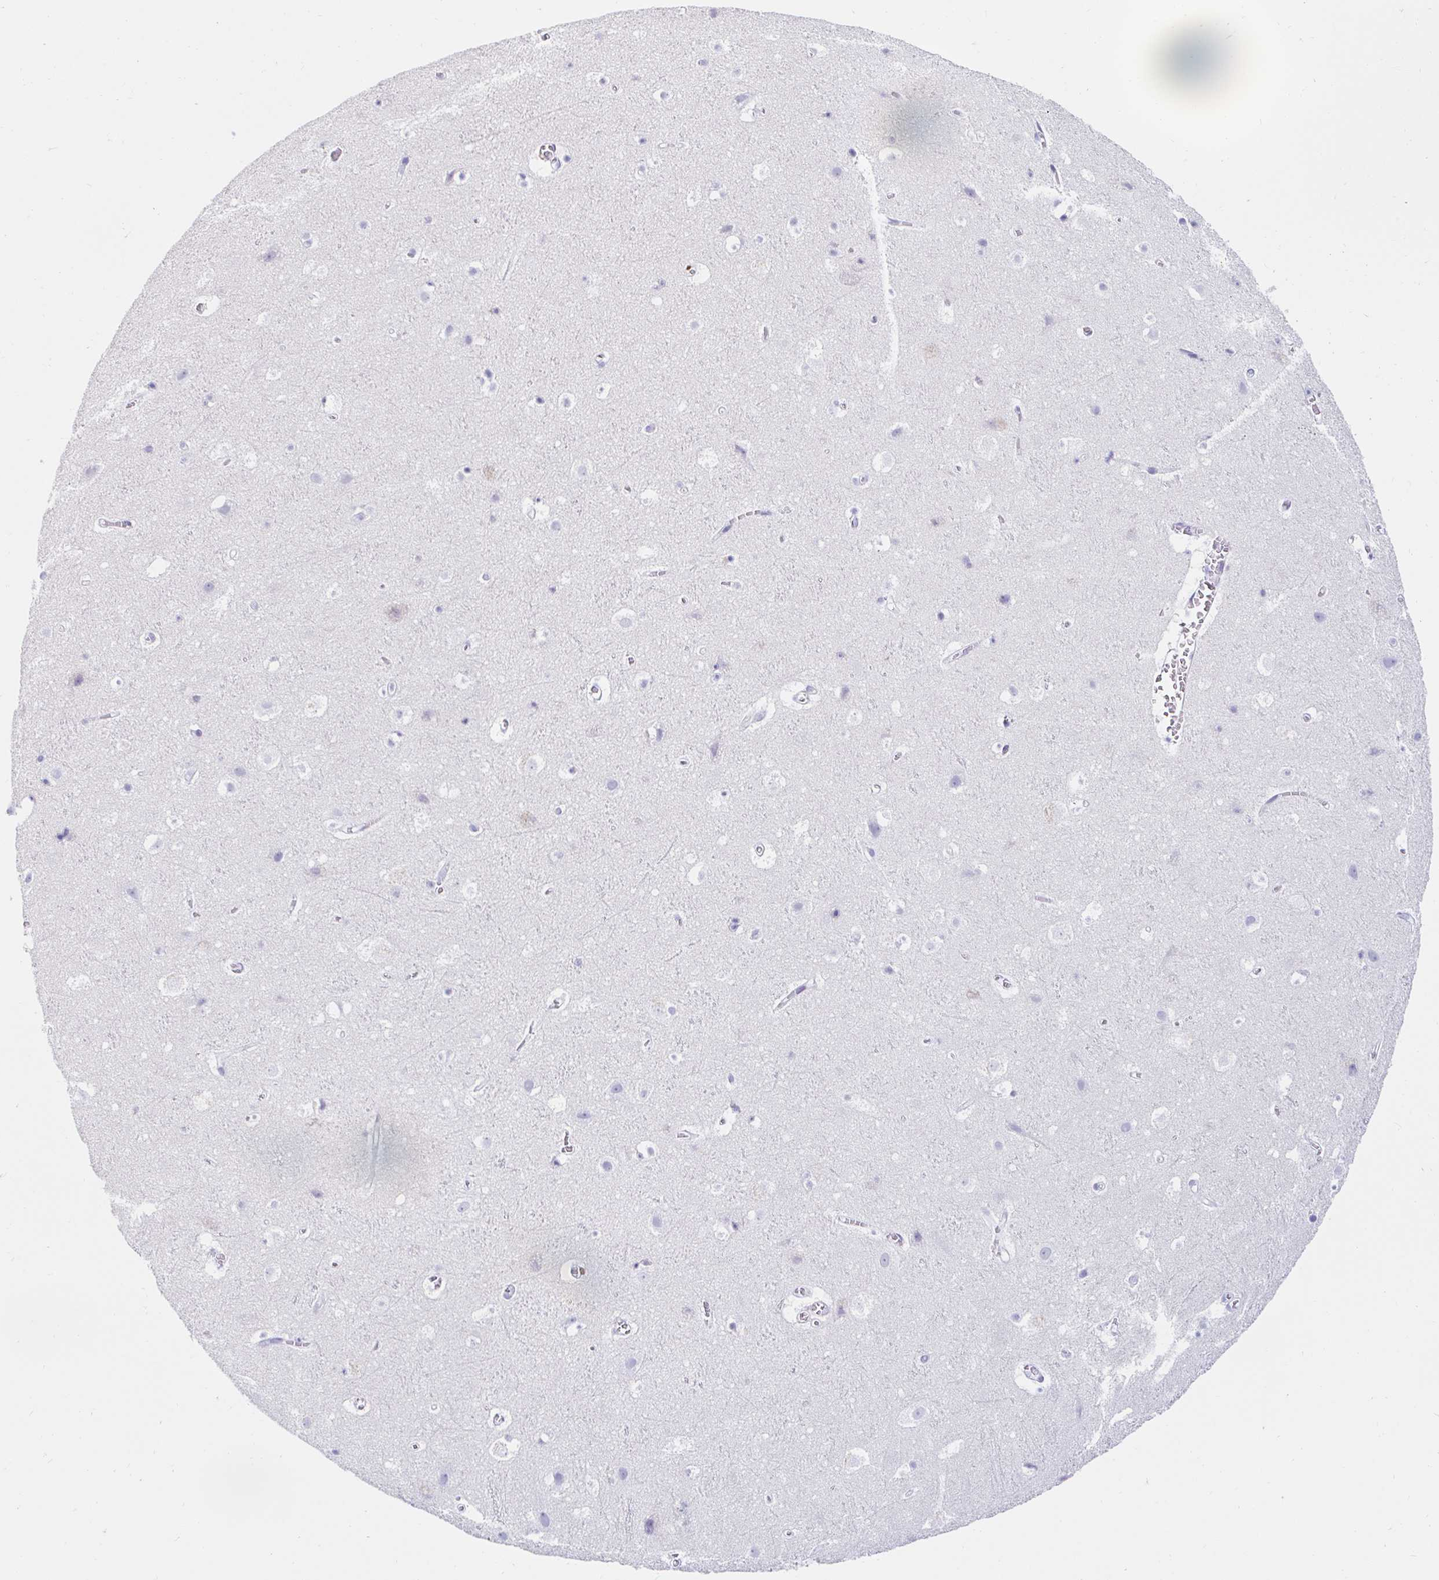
{"staining": {"intensity": "negative", "quantity": "none", "location": "none"}, "tissue": "cerebral cortex", "cell_type": "Endothelial cells", "image_type": "normal", "snomed": [{"axis": "morphology", "description": "Normal tissue, NOS"}, {"axis": "topography", "description": "Cerebral cortex"}], "caption": "IHC image of benign cerebral cortex: human cerebral cortex stained with DAB demonstrates no significant protein positivity in endothelial cells. The staining was performed using DAB (3,3'-diaminobenzidine) to visualize the protein expression in brown, while the nuclei were stained in blue with hematoxylin (Magnification: 20x).", "gene": "TEX44", "patient": {"sex": "female", "age": 42}}